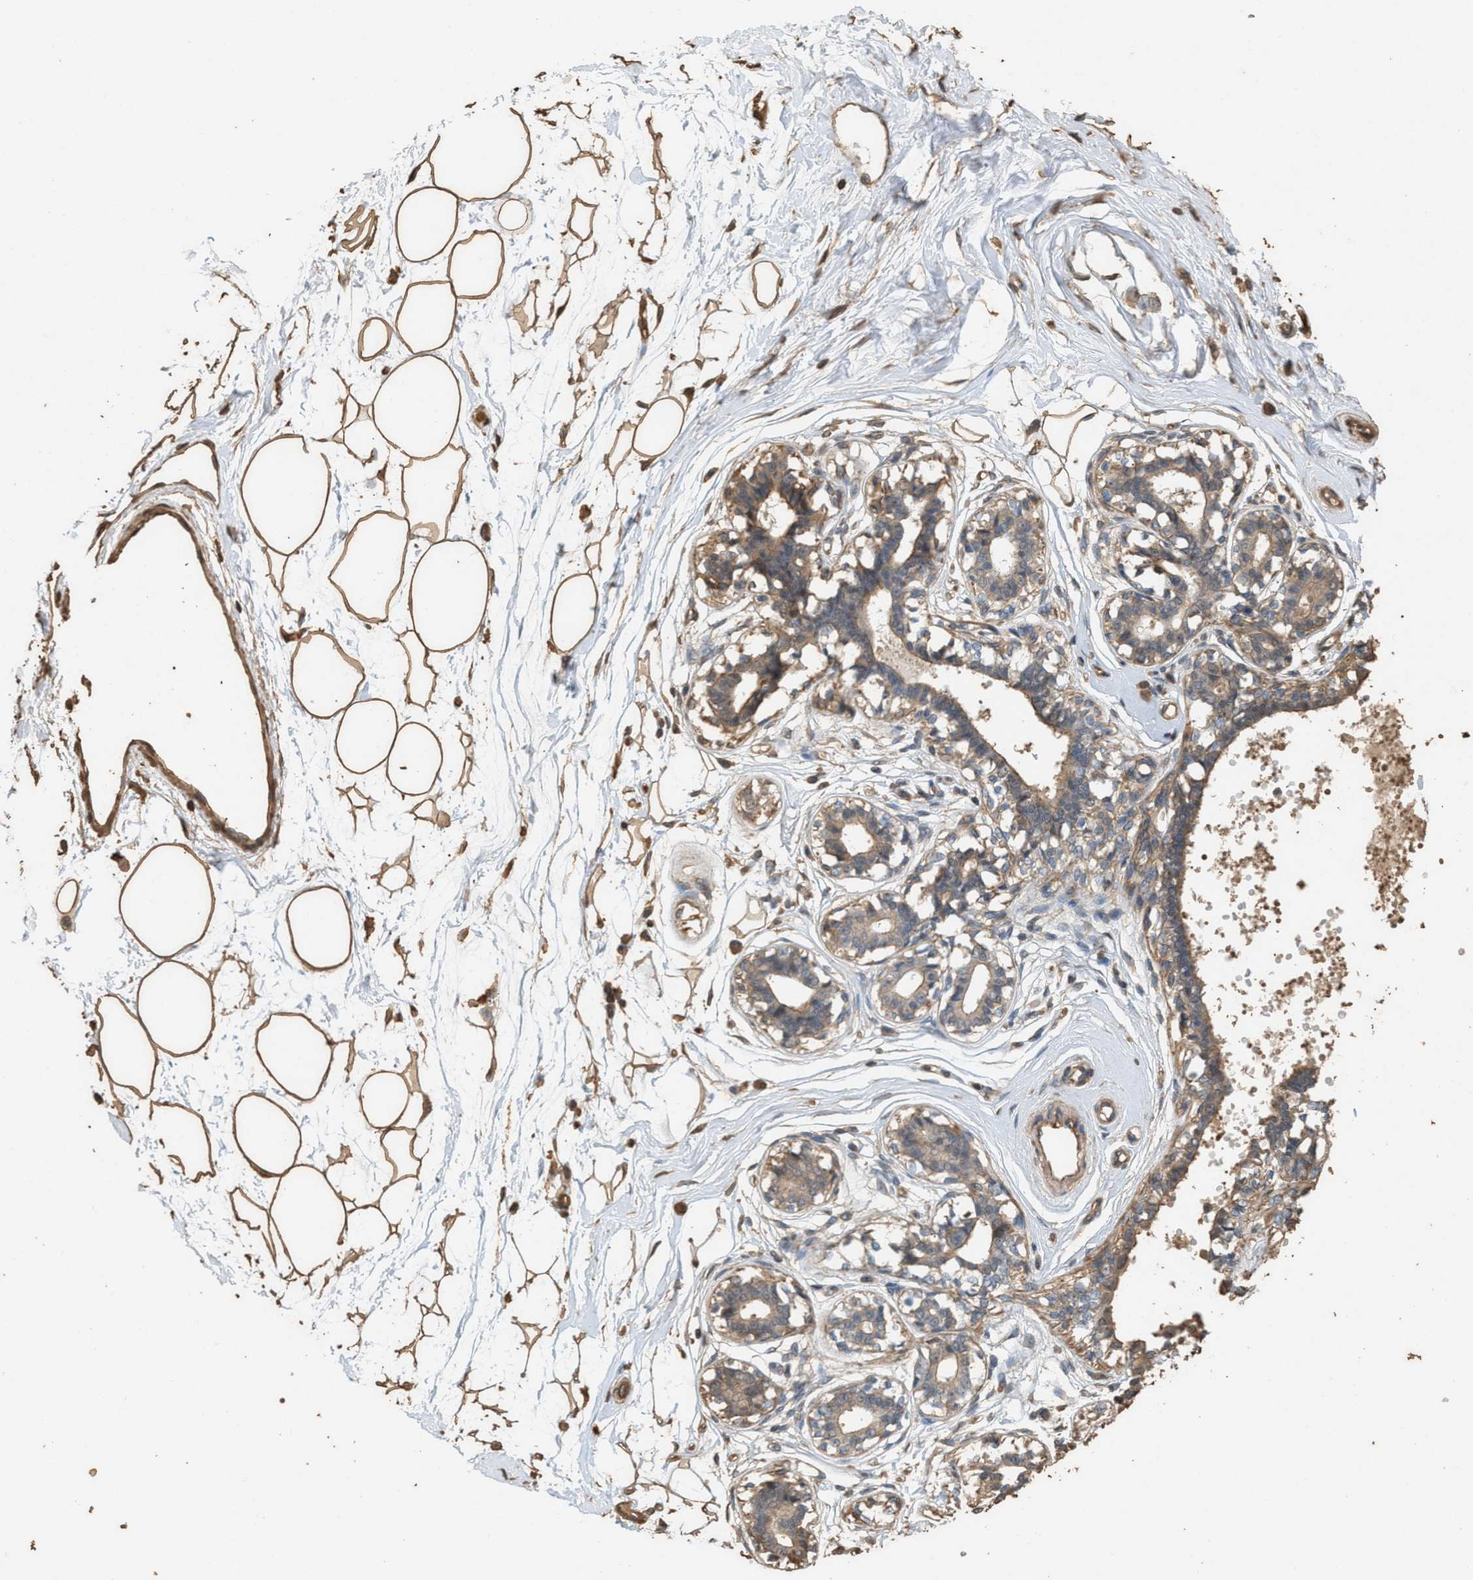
{"staining": {"intensity": "moderate", "quantity": ">75%", "location": "cytoplasmic/membranous"}, "tissue": "breast", "cell_type": "Adipocytes", "image_type": "normal", "snomed": [{"axis": "morphology", "description": "Normal tissue, NOS"}, {"axis": "topography", "description": "Breast"}], "caption": "IHC photomicrograph of normal breast: breast stained using immunohistochemistry (IHC) displays medium levels of moderate protein expression localized specifically in the cytoplasmic/membranous of adipocytes, appearing as a cytoplasmic/membranous brown color.", "gene": "DCAF7", "patient": {"sex": "female", "age": 45}}